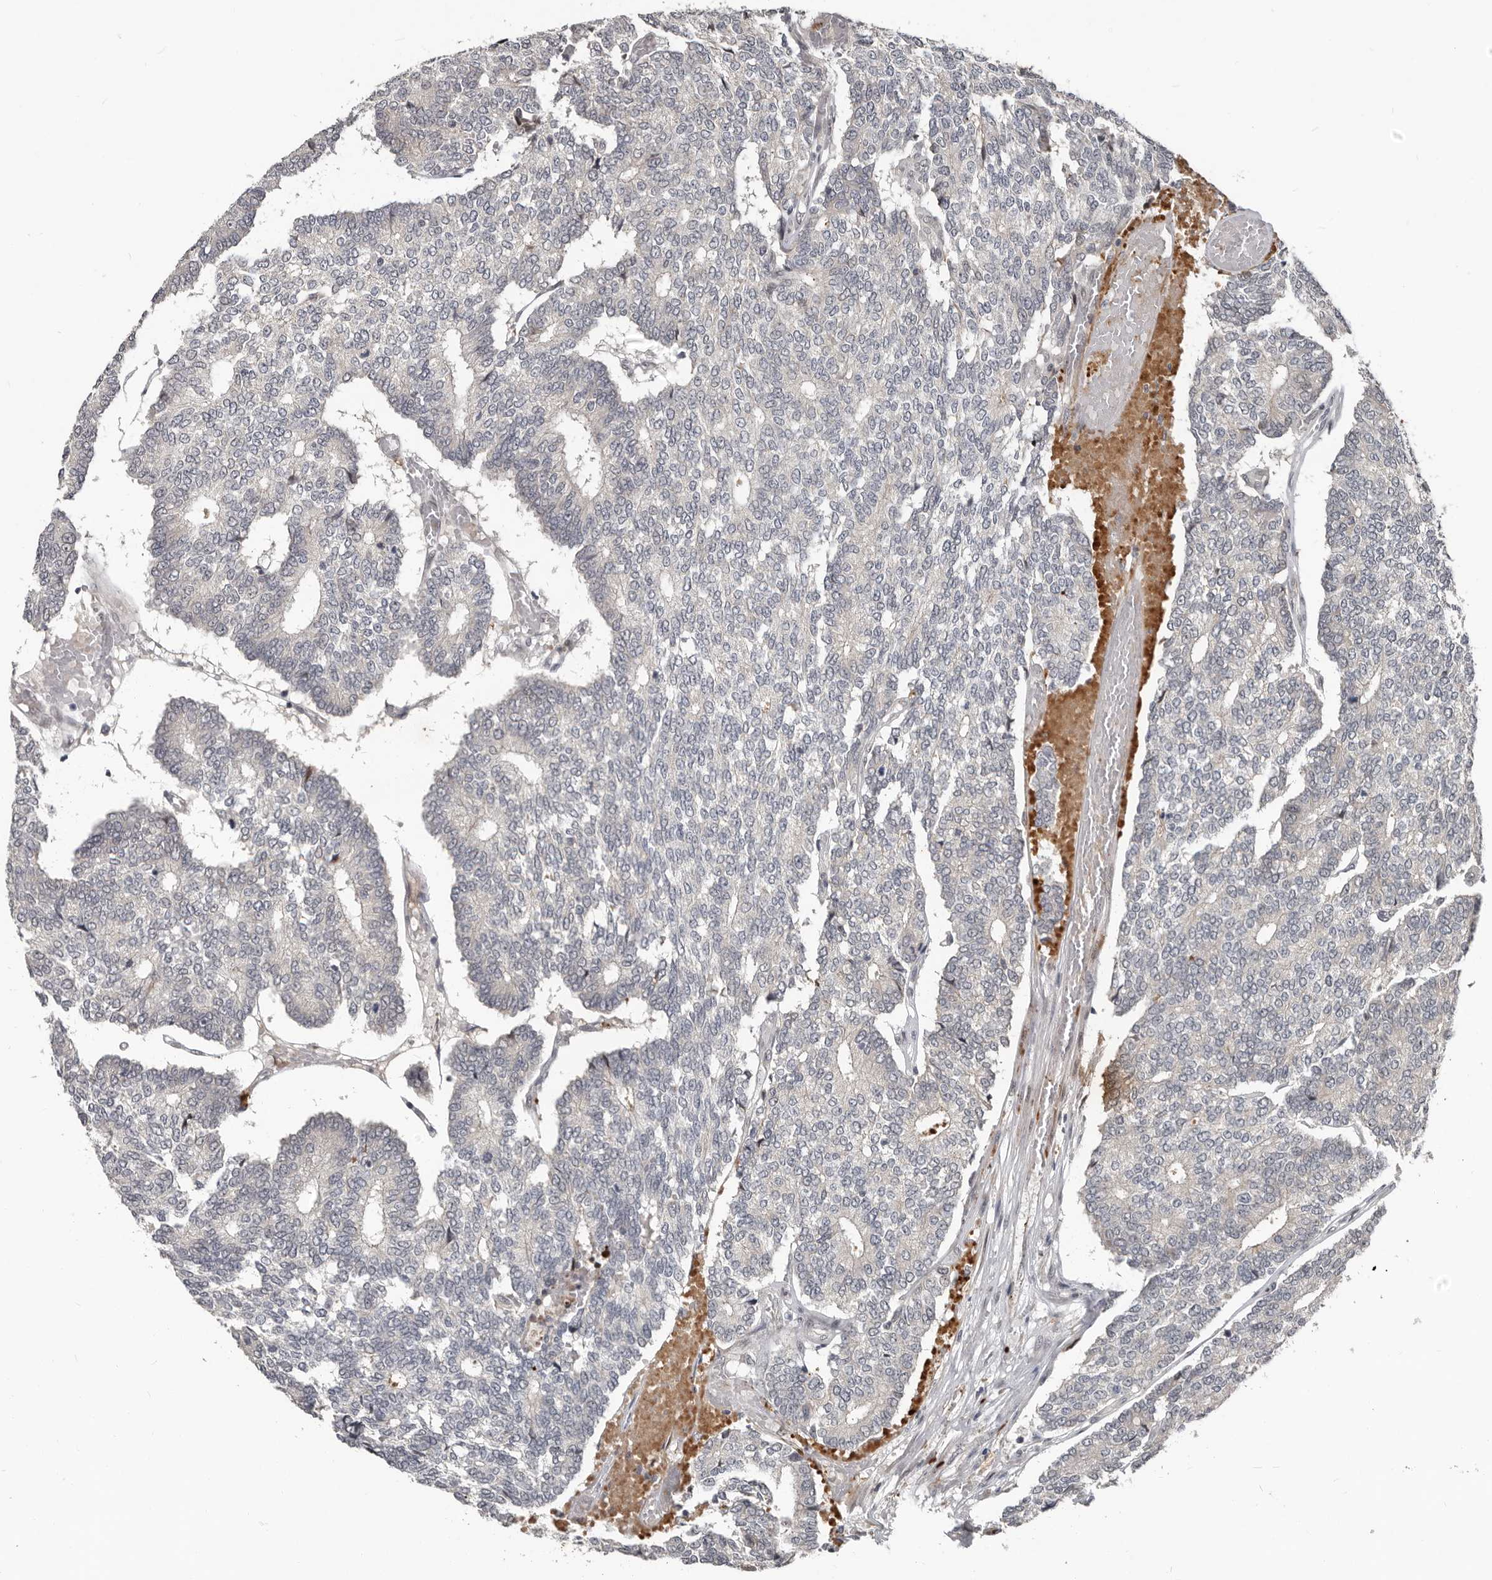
{"staining": {"intensity": "negative", "quantity": "none", "location": "none"}, "tissue": "prostate cancer", "cell_type": "Tumor cells", "image_type": "cancer", "snomed": [{"axis": "morphology", "description": "Normal tissue, NOS"}, {"axis": "morphology", "description": "Adenocarcinoma, High grade"}, {"axis": "topography", "description": "Prostate"}, {"axis": "topography", "description": "Seminal veicle"}], "caption": "A micrograph of human prostate cancer is negative for staining in tumor cells.", "gene": "APOL6", "patient": {"sex": "male", "age": 55}}